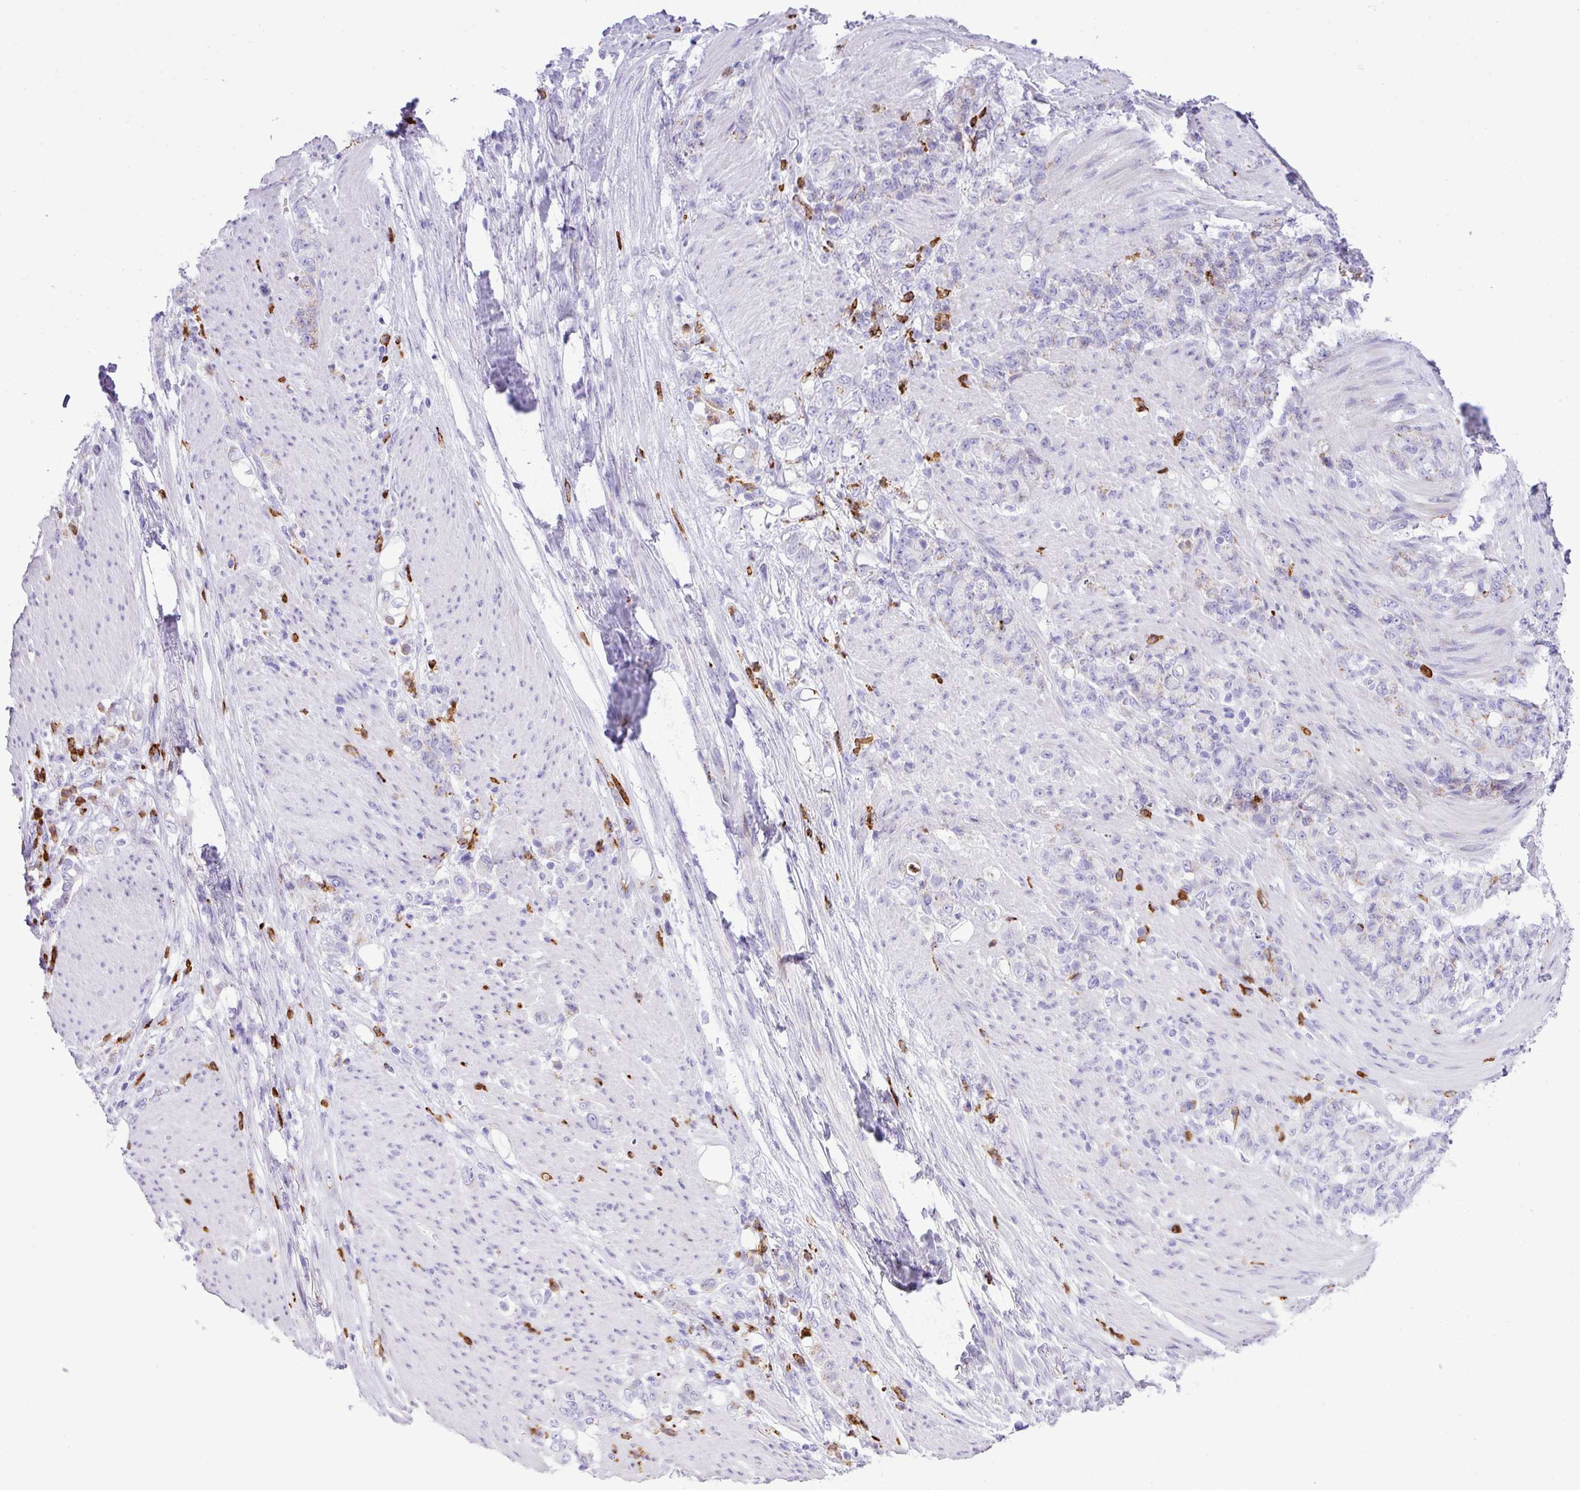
{"staining": {"intensity": "negative", "quantity": "none", "location": "none"}, "tissue": "stomach cancer", "cell_type": "Tumor cells", "image_type": "cancer", "snomed": [{"axis": "morphology", "description": "Adenocarcinoma, NOS"}, {"axis": "topography", "description": "Stomach"}], "caption": "The photomicrograph exhibits no significant staining in tumor cells of stomach cancer.", "gene": "RCAN2", "patient": {"sex": "female", "age": 79}}